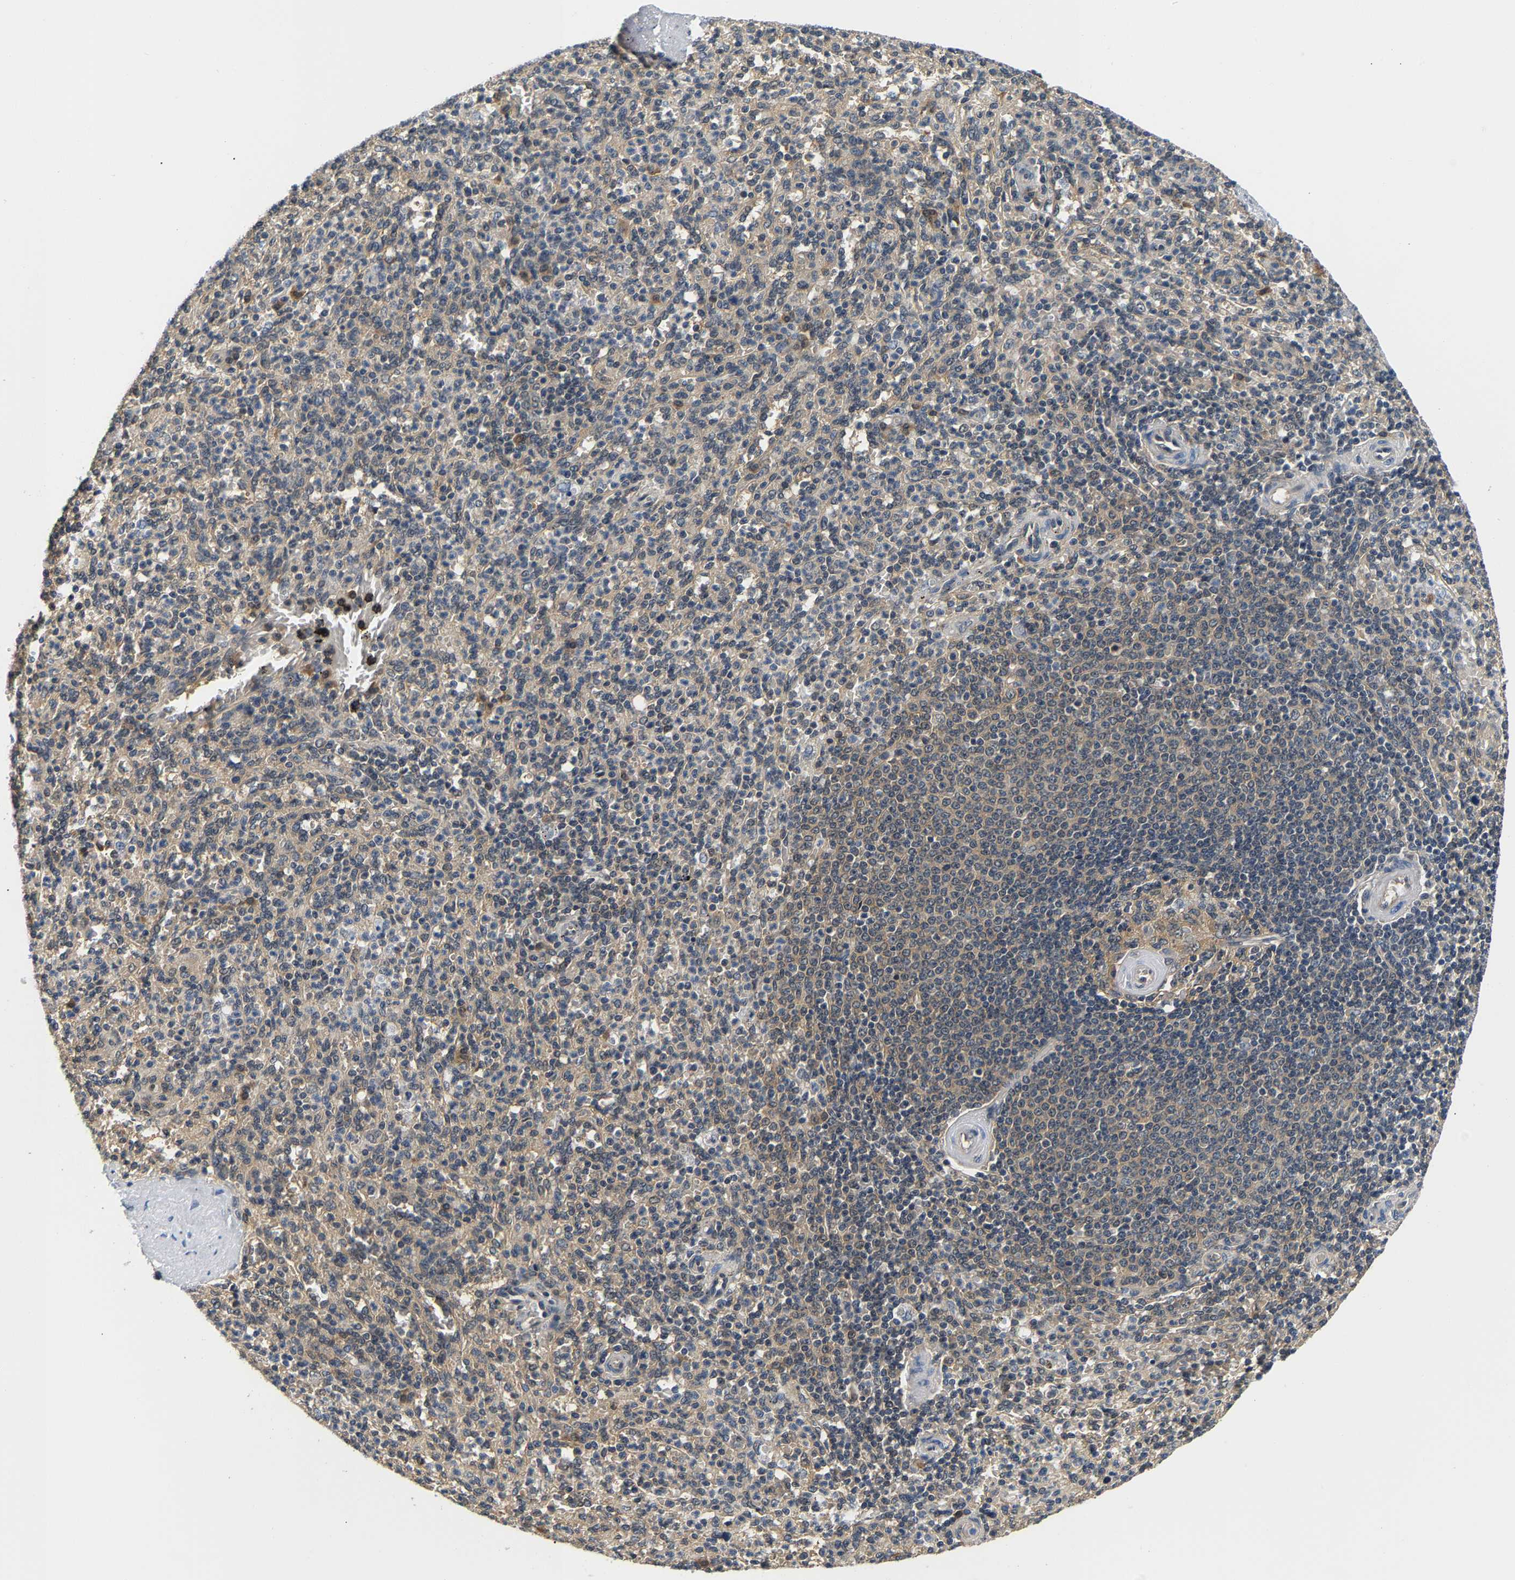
{"staining": {"intensity": "weak", "quantity": "25%-75%", "location": "cytoplasmic/membranous"}, "tissue": "spleen", "cell_type": "Cells in red pulp", "image_type": "normal", "snomed": [{"axis": "morphology", "description": "Normal tissue, NOS"}, {"axis": "topography", "description": "Spleen"}], "caption": "The histopathology image demonstrates a brown stain indicating the presence of a protein in the cytoplasmic/membranous of cells in red pulp in spleen. (IHC, brightfield microscopy, high magnification).", "gene": "ARHGEF12", "patient": {"sex": "male", "age": 36}}